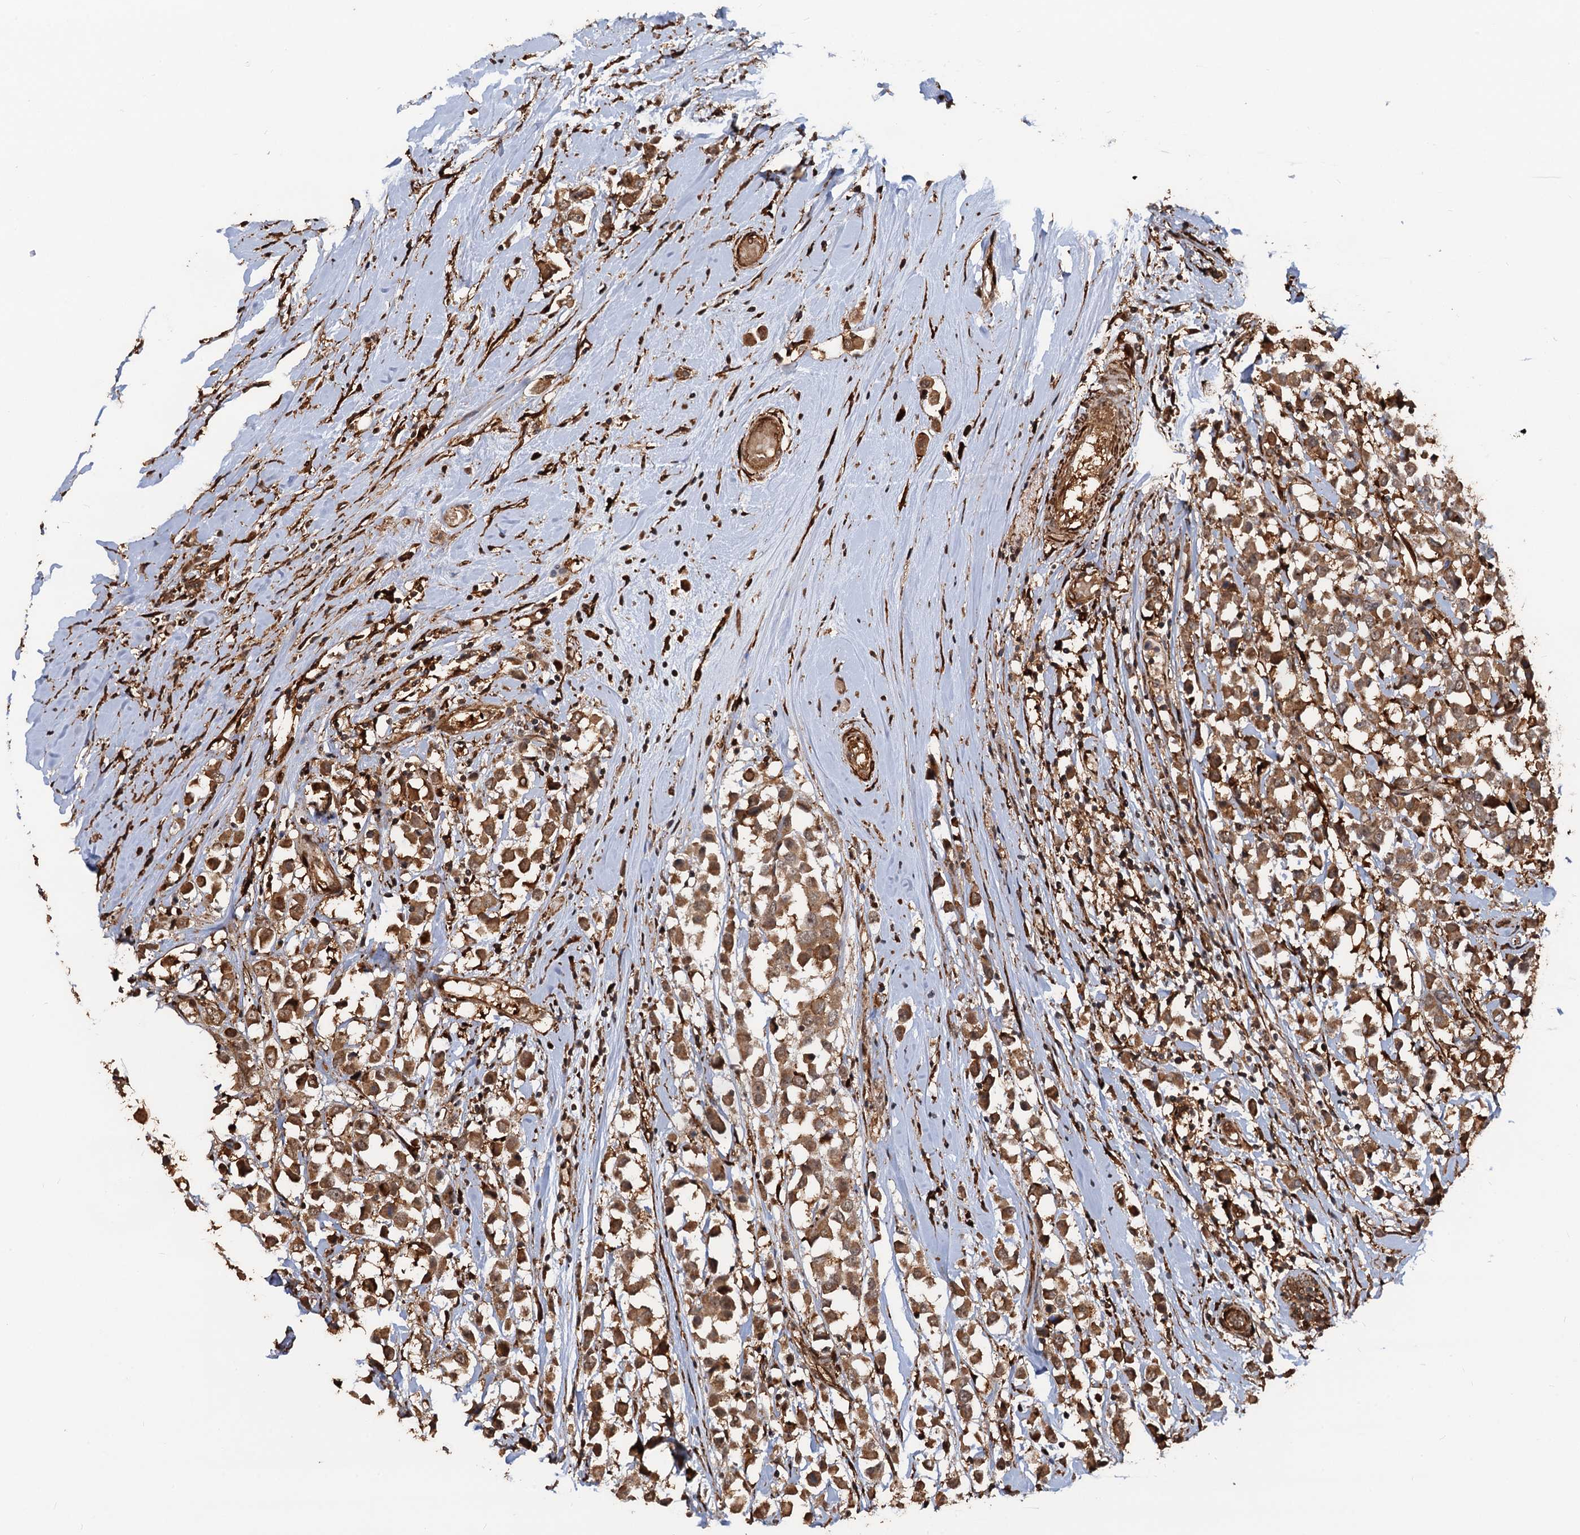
{"staining": {"intensity": "moderate", "quantity": ">75%", "location": "cytoplasmic/membranous,nuclear"}, "tissue": "breast cancer", "cell_type": "Tumor cells", "image_type": "cancer", "snomed": [{"axis": "morphology", "description": "Duct carcinoma"}, {"axis": "topography", "description": "Breast"}], "caption": "Immunohistochemistry staining of intraductal carcinoma (breast), which exhibits medium levels of moderate cytoplasmic/membranous and nuclear staining in about >75% of tumor cells indicating moderate cytoplasmic/membranous and nuclear protein staining. The staining was performed using DAB (3,3'-diaminobenzidine) (brown) for protein detection and nuclei were counterstained in hematoxylin (blue).", "gene": "SNRNP25", "patient": {"sex": "female", "age": 61}}